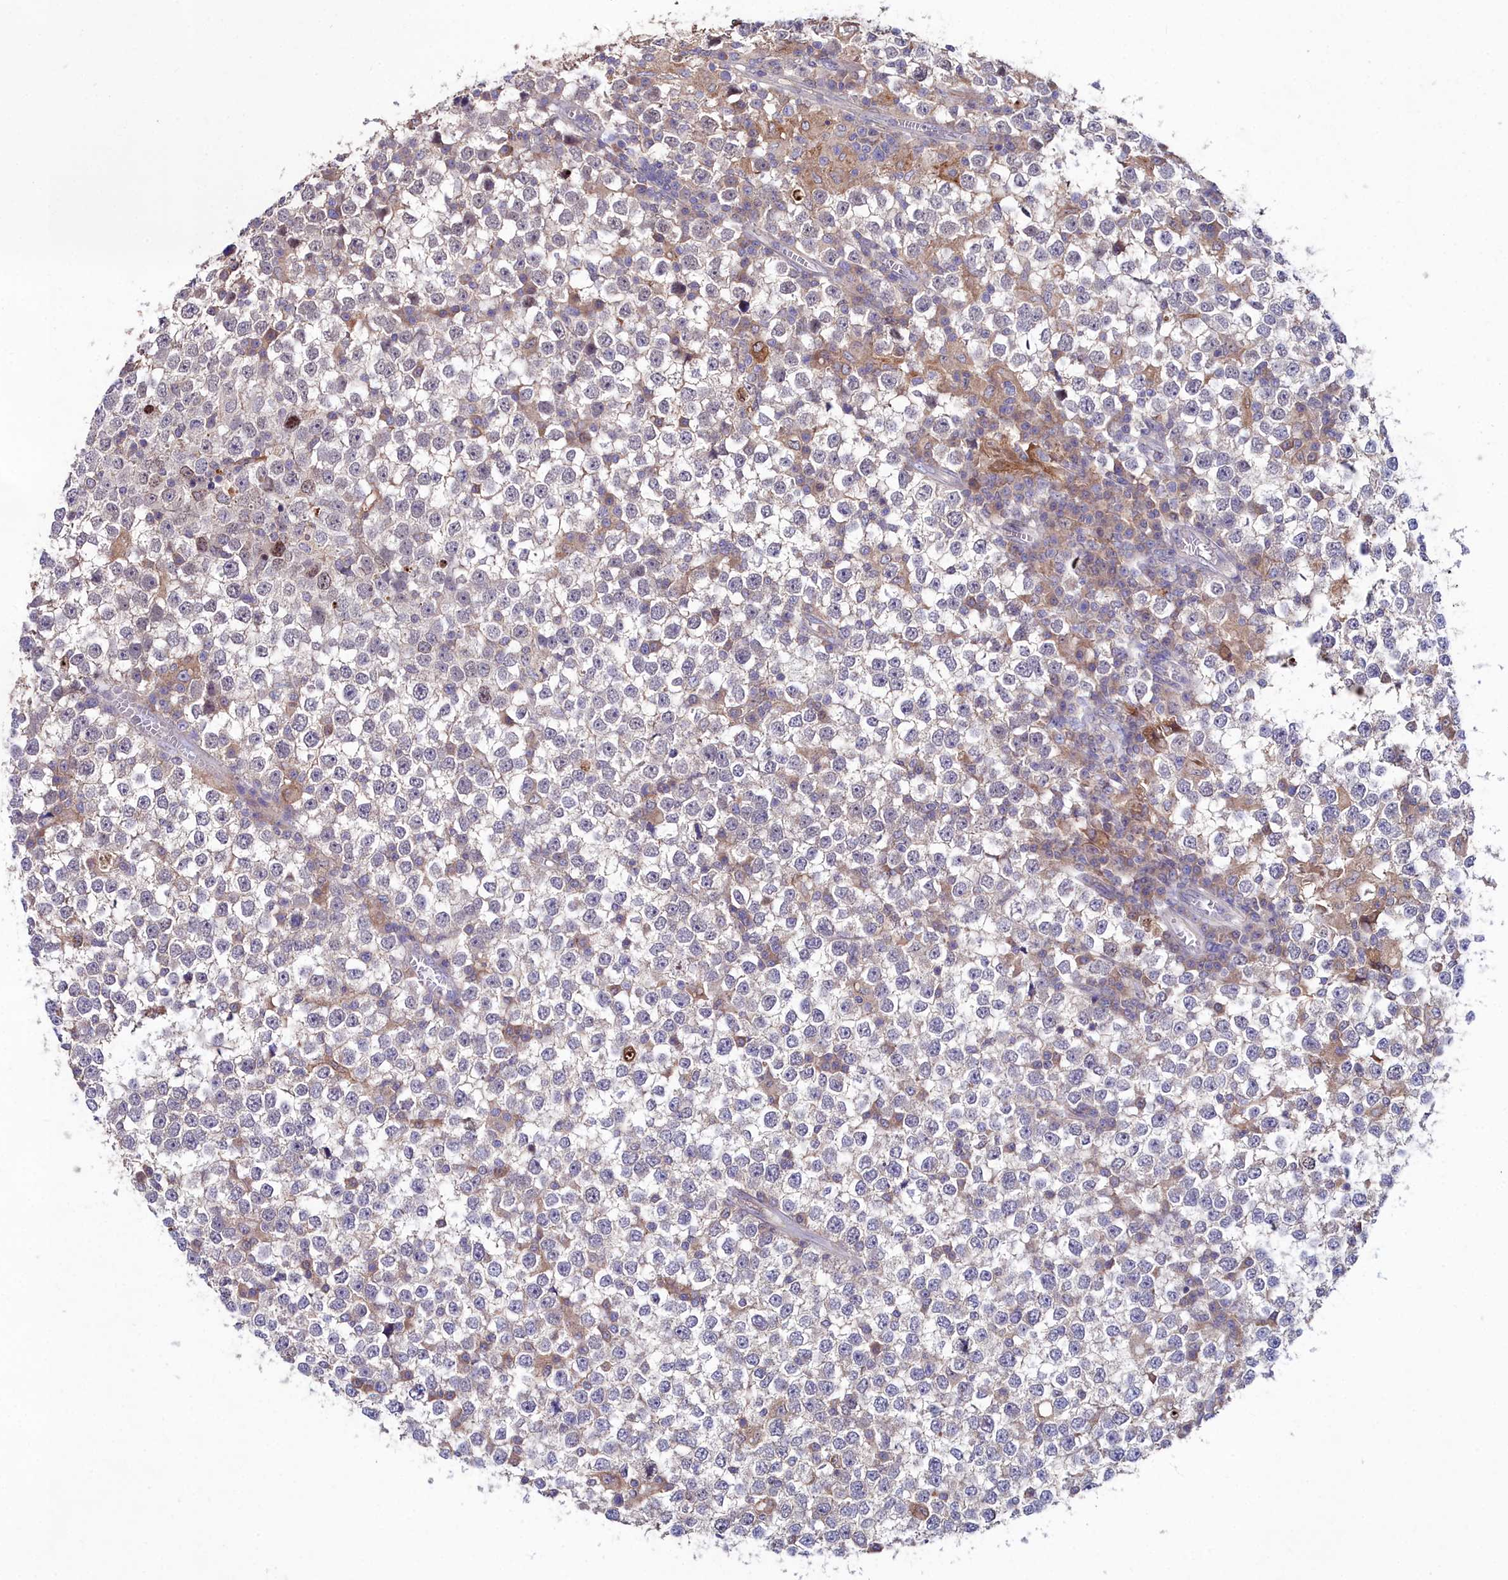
{"staining": {"intensity": "negative", "quantity": "none", "location": "none"}, "tissue": "testis cancer", "cell_type": "Tumor cells", "image_type": "cancer", "snomed": [{"axis": "morphology", "description": "Seminoma, NOS"}, {"axis": "topography", "description": "Testis"}], "caption": "This is an IHC image of testis seminoma. There is no expression in tumor cells.", "gene": "AMBRA1", "patient": {"sex": "male", "age": 65}}